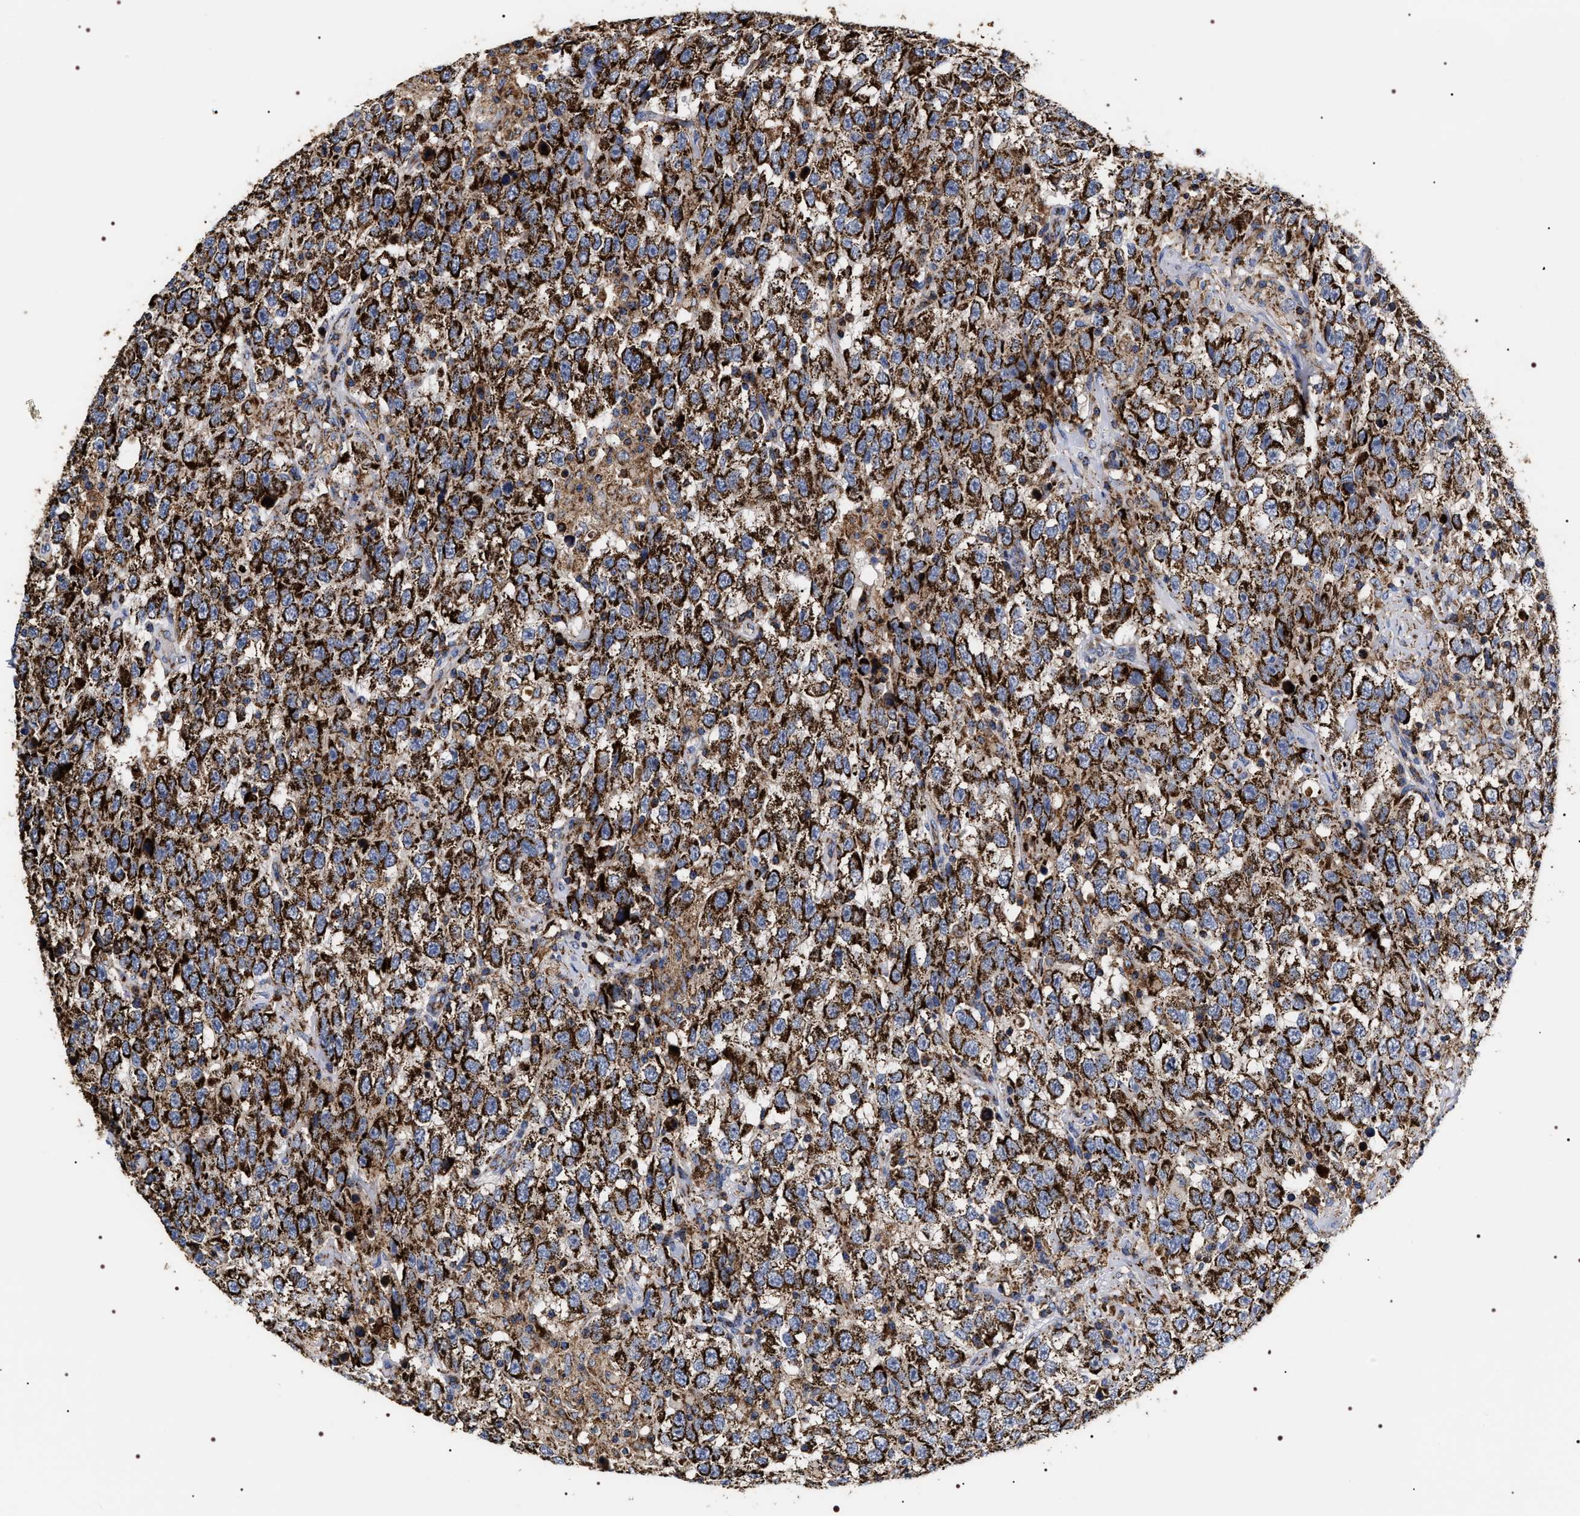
{"staining": {"intensity": "strong", "quantity": ">75%", "location": "cytoplasmic/membranous"}, "tissue": "testis cancer", "cell_type": "Tumor cells", "image_type": "cancer", "snomed": [{"axis": "morphology", "description": "Seminoma, NOS"}, {"axis": "topography", "description": "Testis"}], "caption": "The histopathology image displays staining of seminoma (testis), revealing strong cytoplasmic/membranous protein expression (brown color) within tumor cells.", "gene": "COG5", "patient": {"sex": "male", "age": 41}}